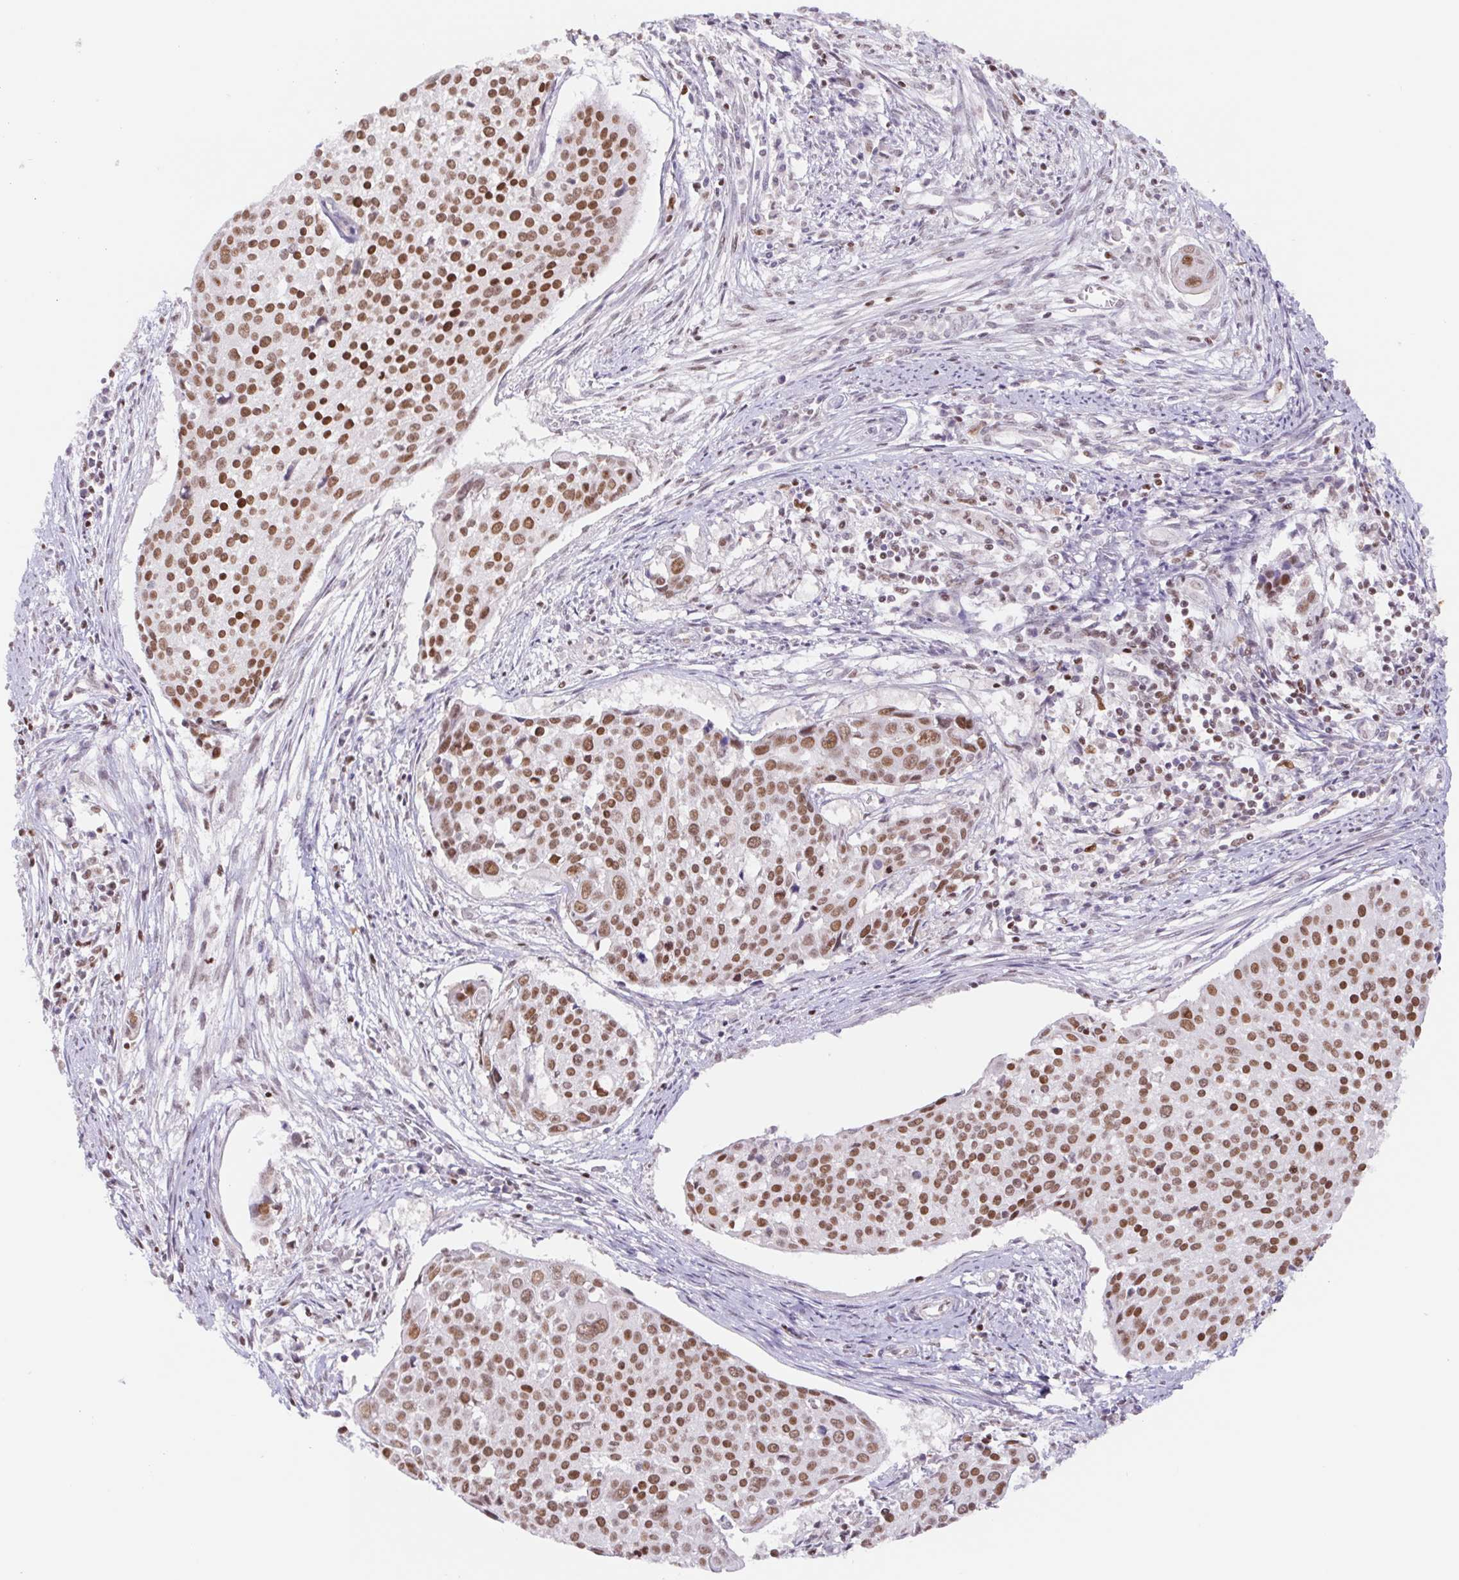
{"staining": {"intensity": "moderate", "quantity": ">75%", "location": "nuclear"}, "tissue": "cervical cancer", "cell_type": "Tumor cells", "image_type": "cancer", "snomed": [{"axis": "morphology", "description": "Squamous cell carcinoma, NOS"}, {"axis": "topography", "description": "Cervix"}], "caption": "Immunohistochemistry (IHC) micrograph of human cervical cancer stained for a protein (brown), which demonstrates medium levels of moderate nuclear positivity in approximately >75% of tumor cells.", "gene": "TRERF1", "patient": {"sex": "female", "age": 39}}